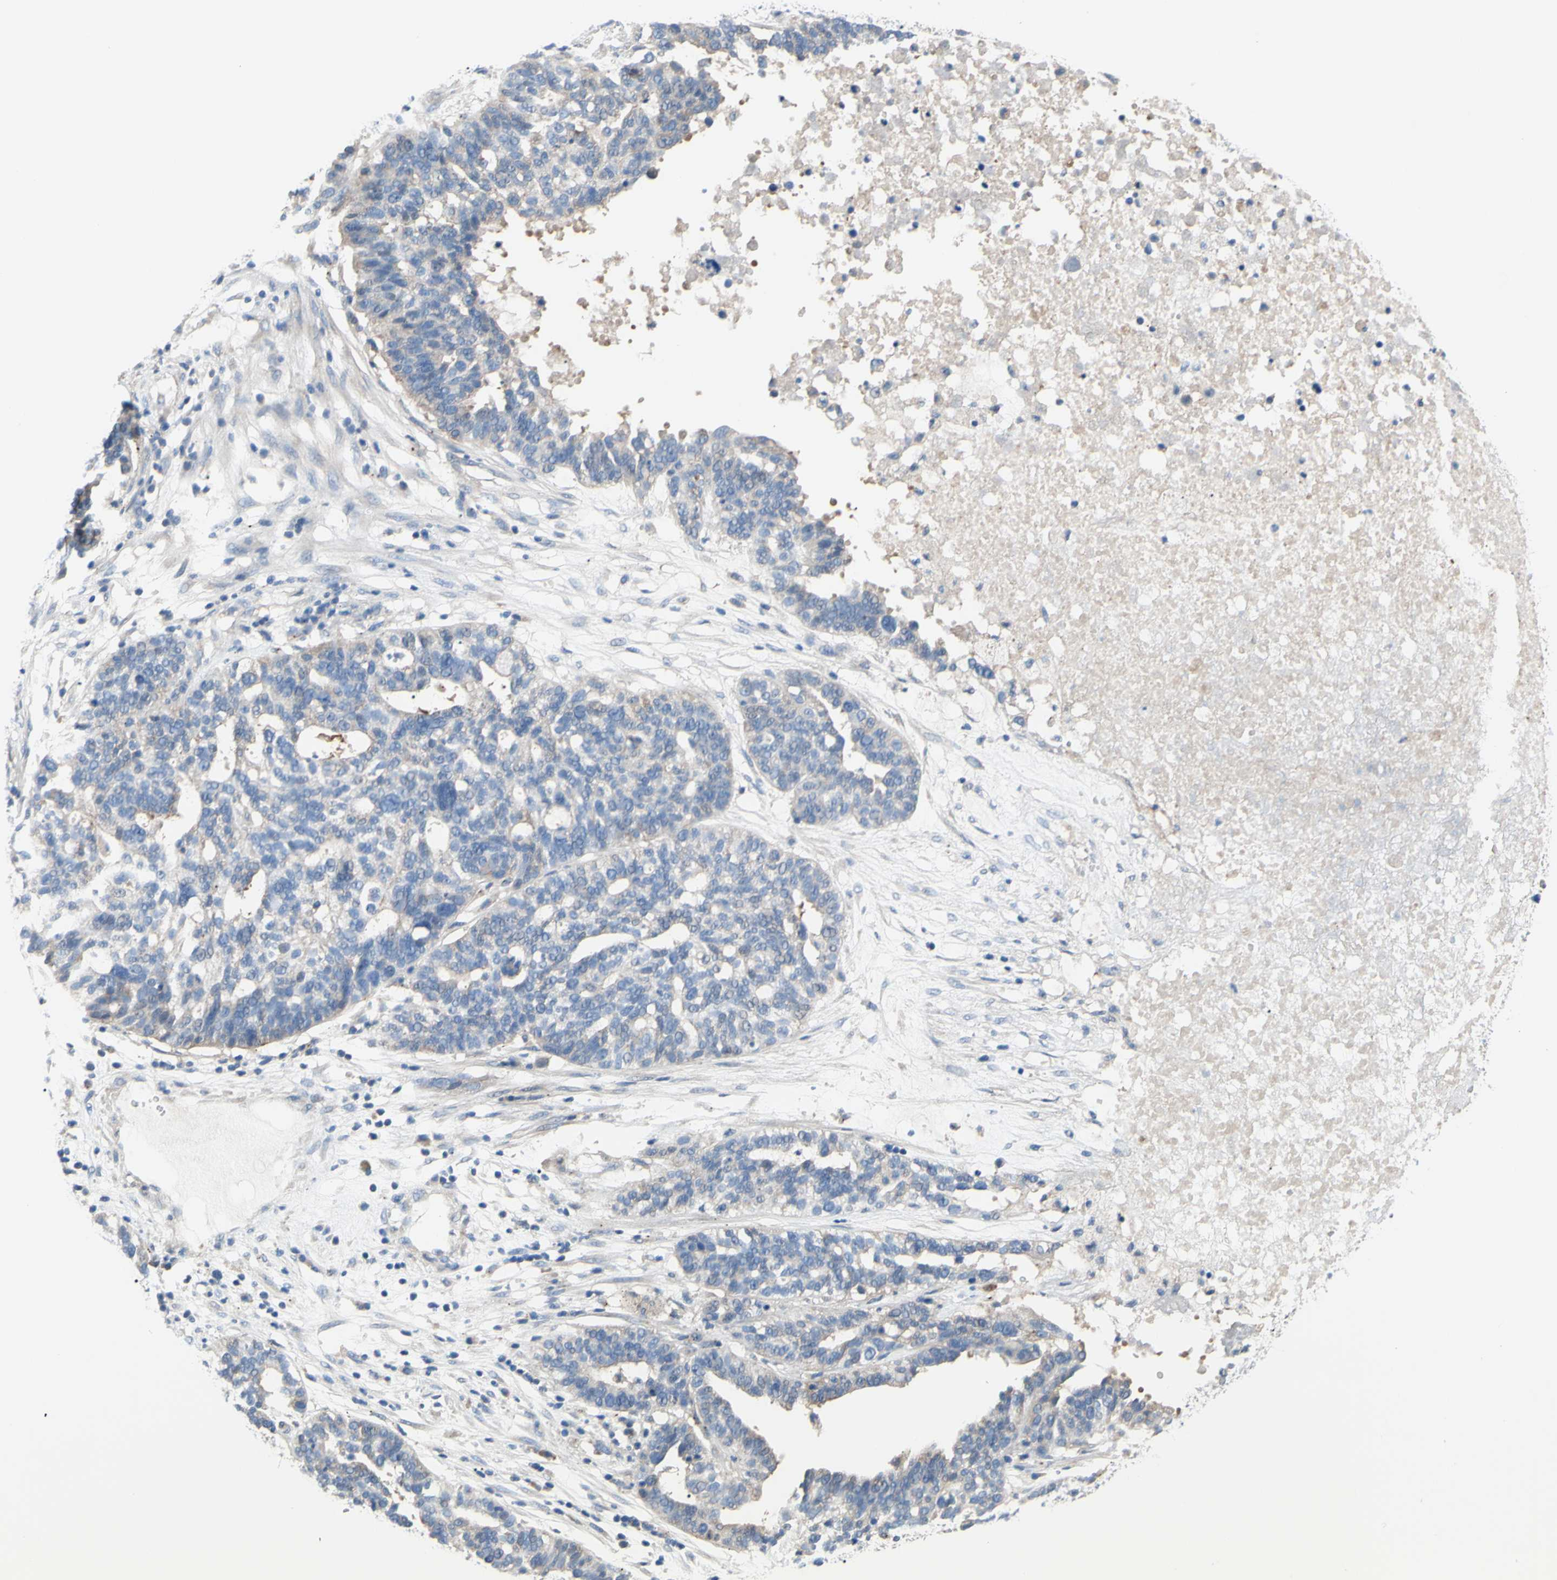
{"staining": {"intensity": "weak", "quantity": "<25%", "location": "cytoplasmic/membranous"}, "tissue": "ovarian cancer", "cell_type": "Tumor cells", "image_type": "cancer", "snomed": [{"axis": "morphology", "description": "Cystadenocarcinoma, serous, NOS"}, {"axis": "topography", "description": "Ovary"}], "caption": "IHC photomicrograph of human ovarian cancer stained for a protein (brown), which demonstrates no positivity in tumor cells.", "gene": "TMEM59L", "patient": {"sex": "female", "age": 59}}